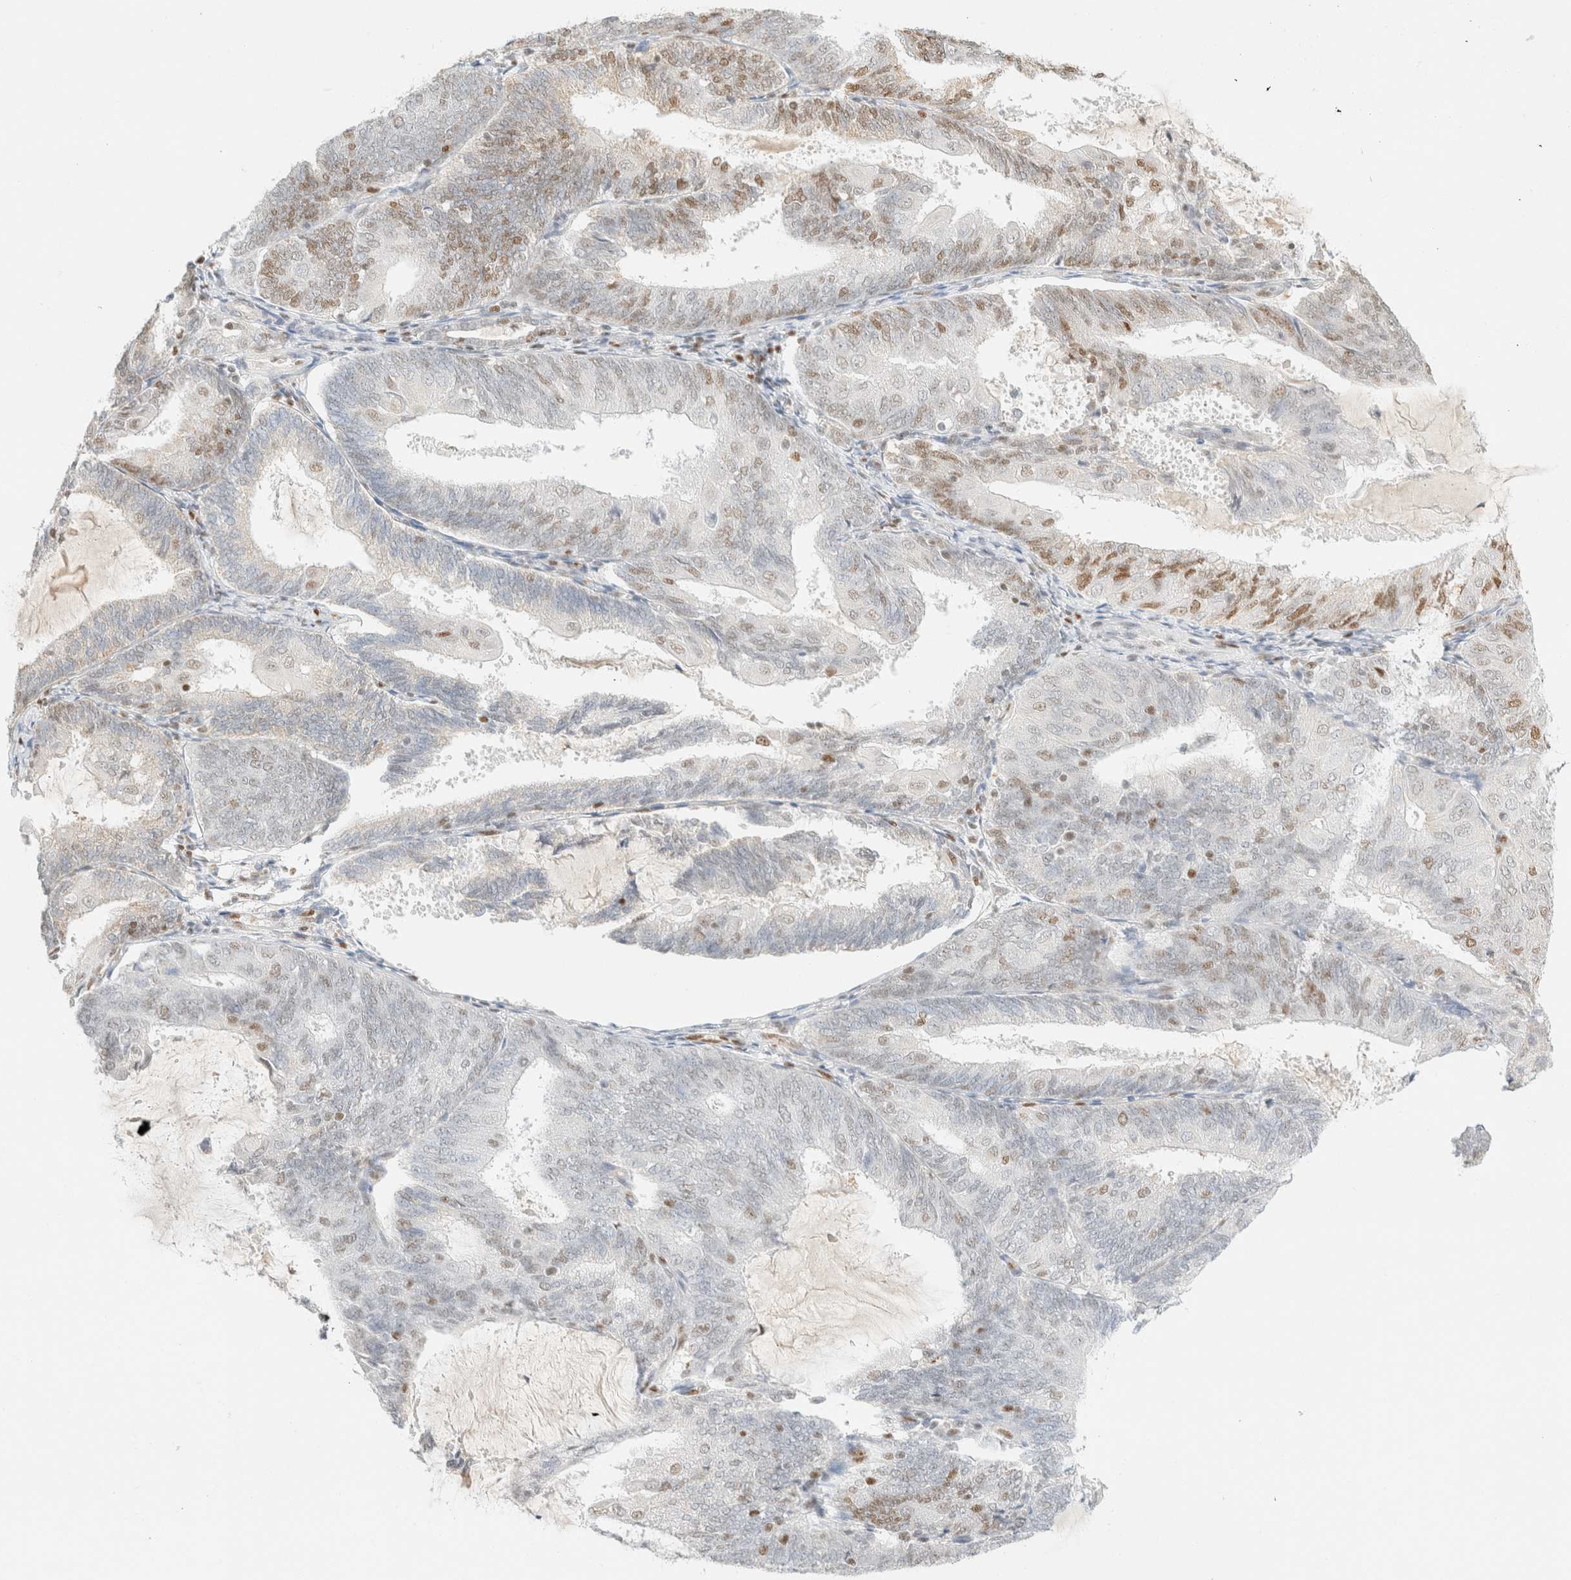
{"staining": {"intensity": "moderate", "quantity": "<25%", "location": "nuclear"}, "tissue": "endometrial cancer", "cell_type": "Tumor cells", "image_type": "cancer", "snomed": [{"axis": "morphology", "description": "Adenocarcinoma, NOS"}, {"axis": "topography", "description": "Endometrium"}], "caption": "Immunohistochemistry of endometrial cancer shows low levels of moderate nuclear staining in approximately <25% of tumor cells.", "gene": "DDB2", "patient": {"sex": "female", "age": 81}}